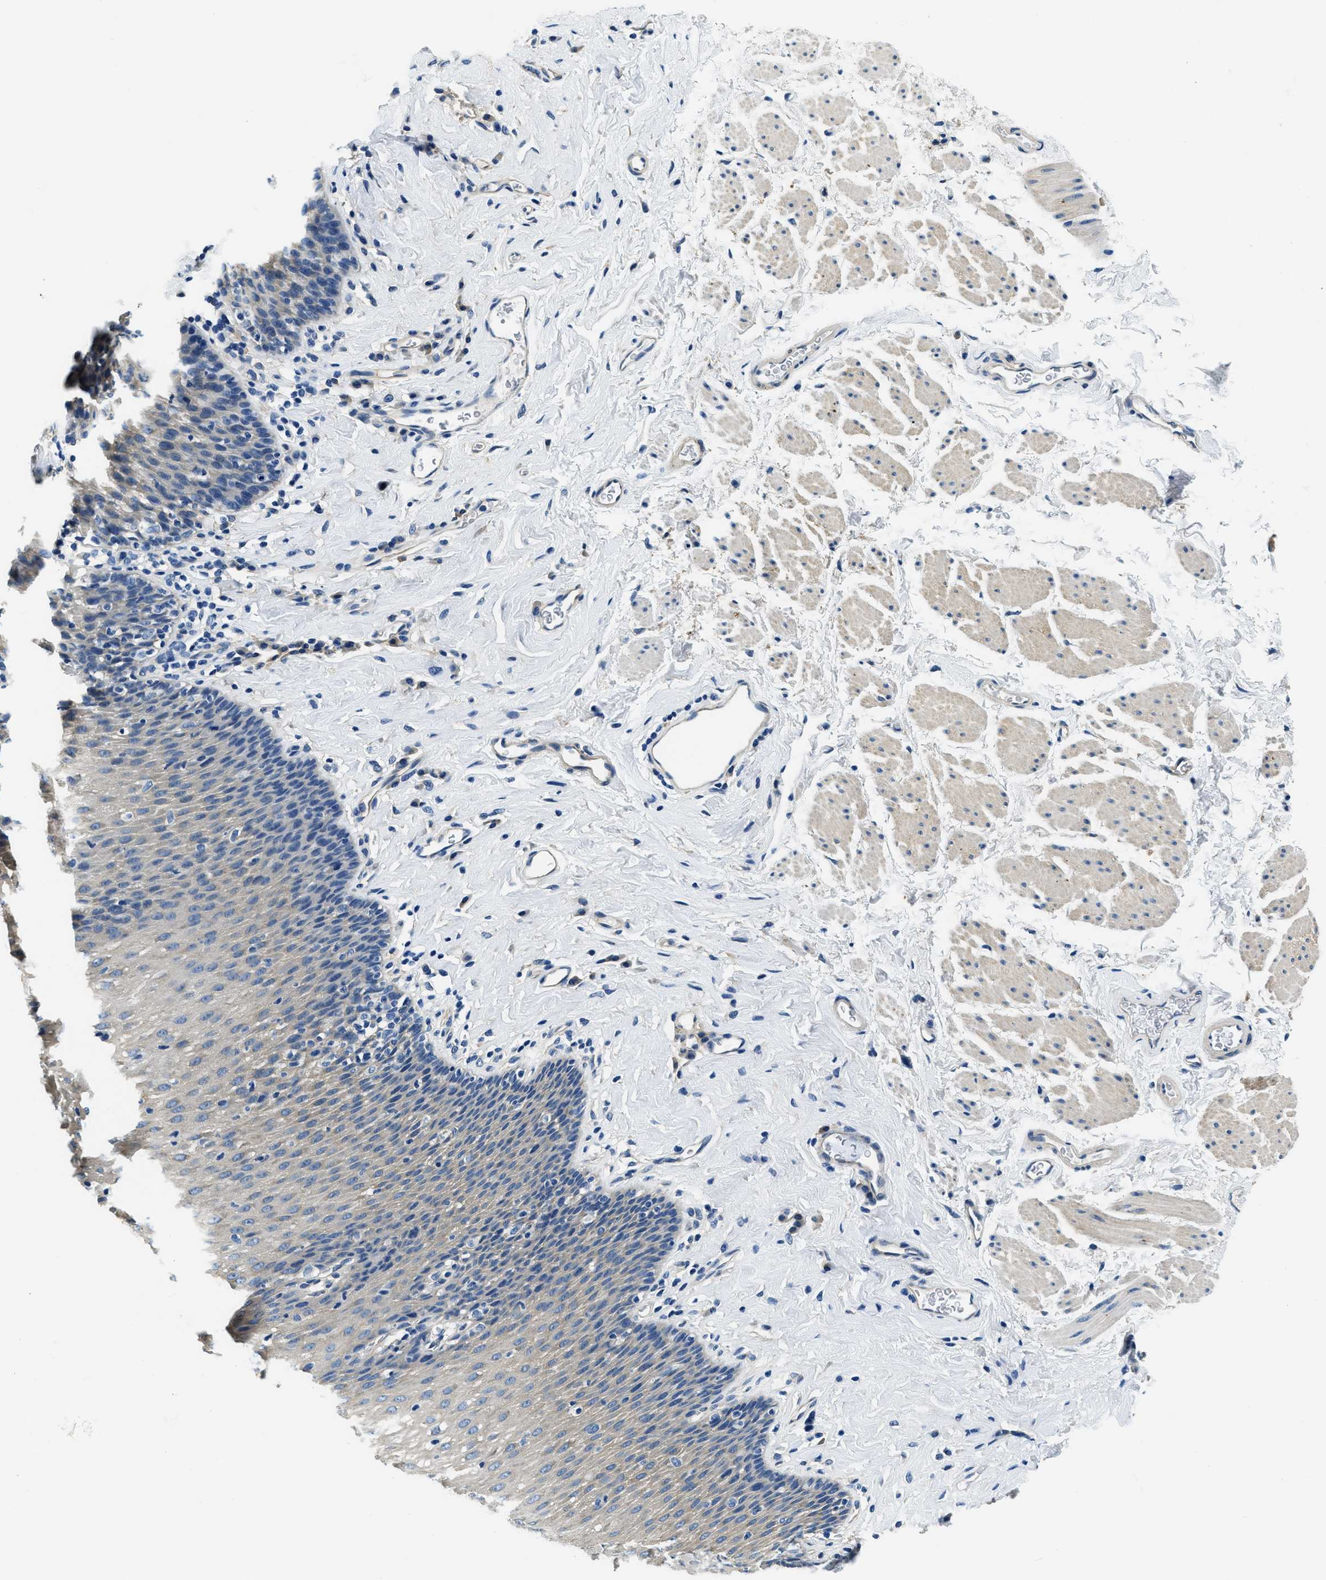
{"staining": {"intensity": "weak", "quantity": "25%-75%", "location": "cytoplasmic/membranous"}, "tissue": "esophagus", "cell_type": "Squamous epithelial cells", "image_type": "normal", "snomed": [{"axis": "morphology", "description": "Normal tissue, NOS"}, {"axis": "topography", "description": "Esophagus"}], "caption": "DAB (3,3'-diaminobenzidine) immunohistochemical staining of normal human esophagus exhibits weak cytoplasmic/membranous protein positivity in about 25%-75% of squamous epithelial cells.", "gene": "TWF1", "patient": {"sex": "female", "age": 61}}